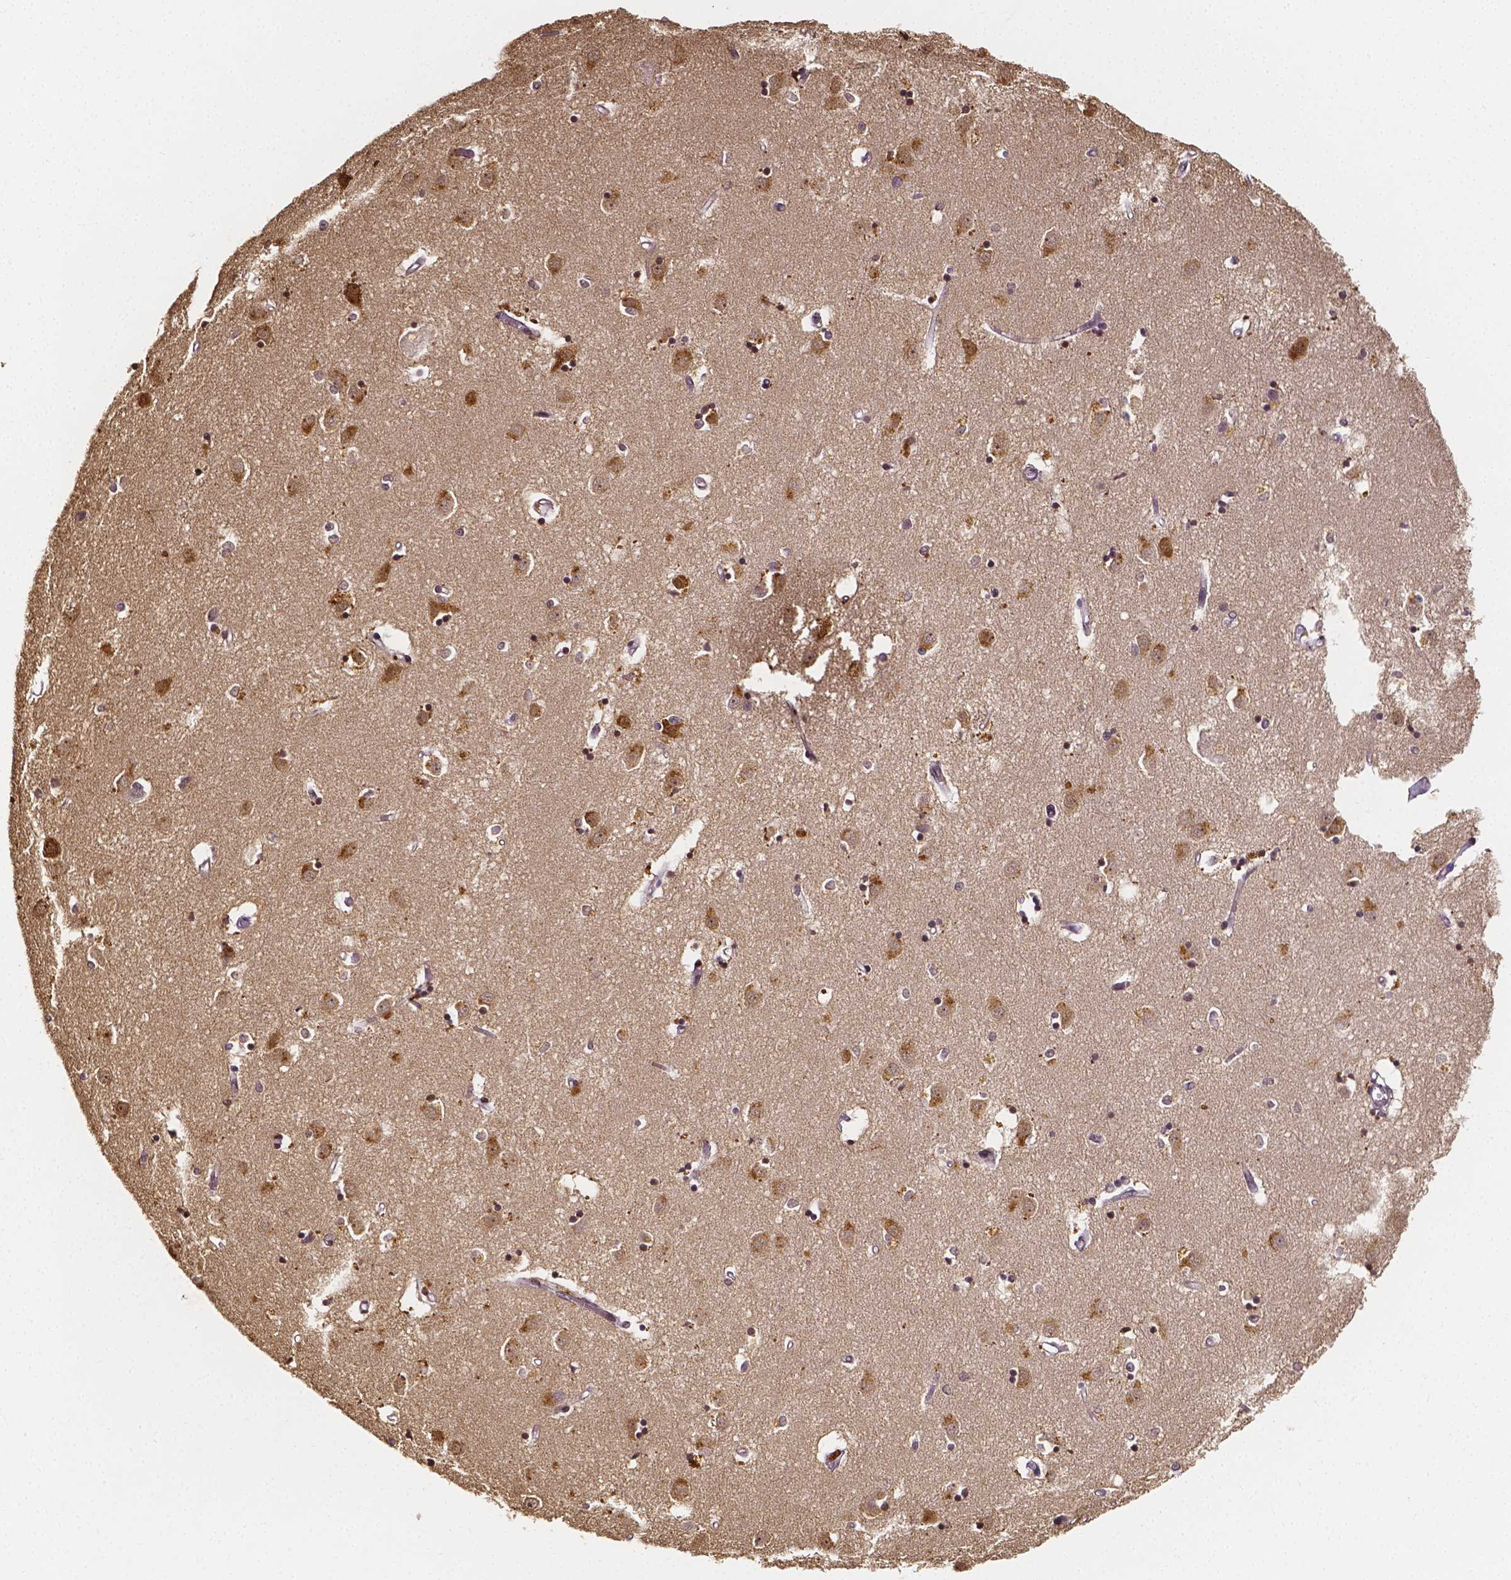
{"staining": {"intensity": "moderate", "quantity": "<25%", "location": "cytoplasmic/membranous"}, "tissue": "caudate", "cell_type": "Glial cells", "image_type": "normal", "snomed": [{"axis": "morphology", "description": "Normal tissue, NOS"}, {"axis": "topography", "description": "Lateral ventricle wall"}], "caption": "This micrograph exhibits immunohistochemistry (IHC) staining of benign caudate, with low moderate cytoplasmic/membranous staining in approximately <25% of glial cells.", "gene": "NRGN", "patient": {"sex": "male", "age": 54}}